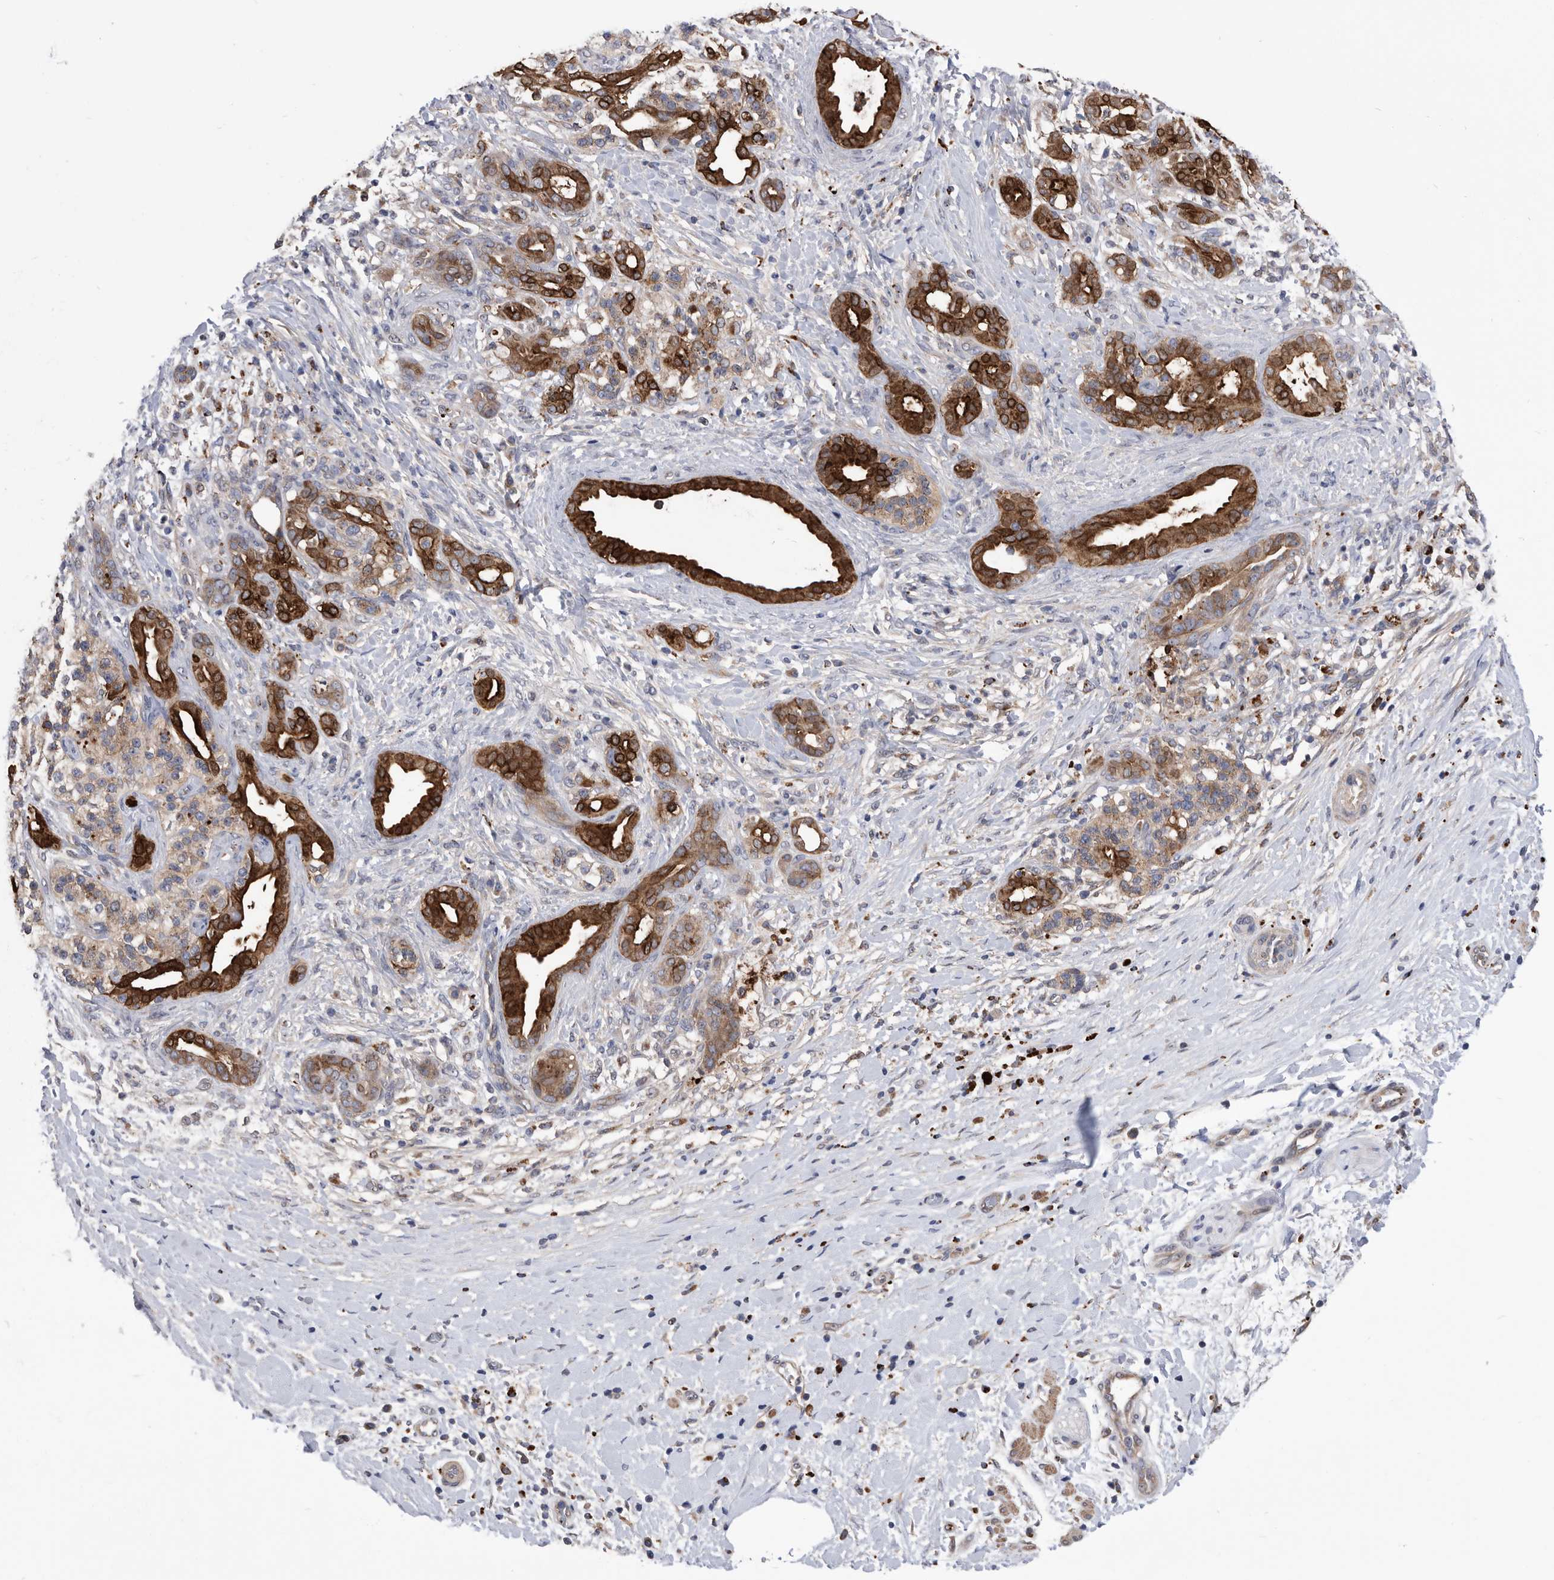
{"staining": {"intensity": "strong", "quantity": ">75%", "location": "cytoplasmic/membranous"}, "tissue": "pancreatic cancer", "cell_type": "Tumor cells", "image_type": "cancer", "snomed": [{"axis": "morphology", "description": "Adenocarcinoma, NOS"}, {"axis": "topography", "description": "Pancreas"}], "caption": "Protein staining exhibits strong cytoplasmic/membranous staining in about >75% of tumor cells in adenocarcinoma (pancreatic). Using DAB (brown) and hematoxylin (blue) stains, captured at high magnification using brightfield microscopy.", "gene": "BAIAP3", "patient": {"sex": "male", "age": 58}}